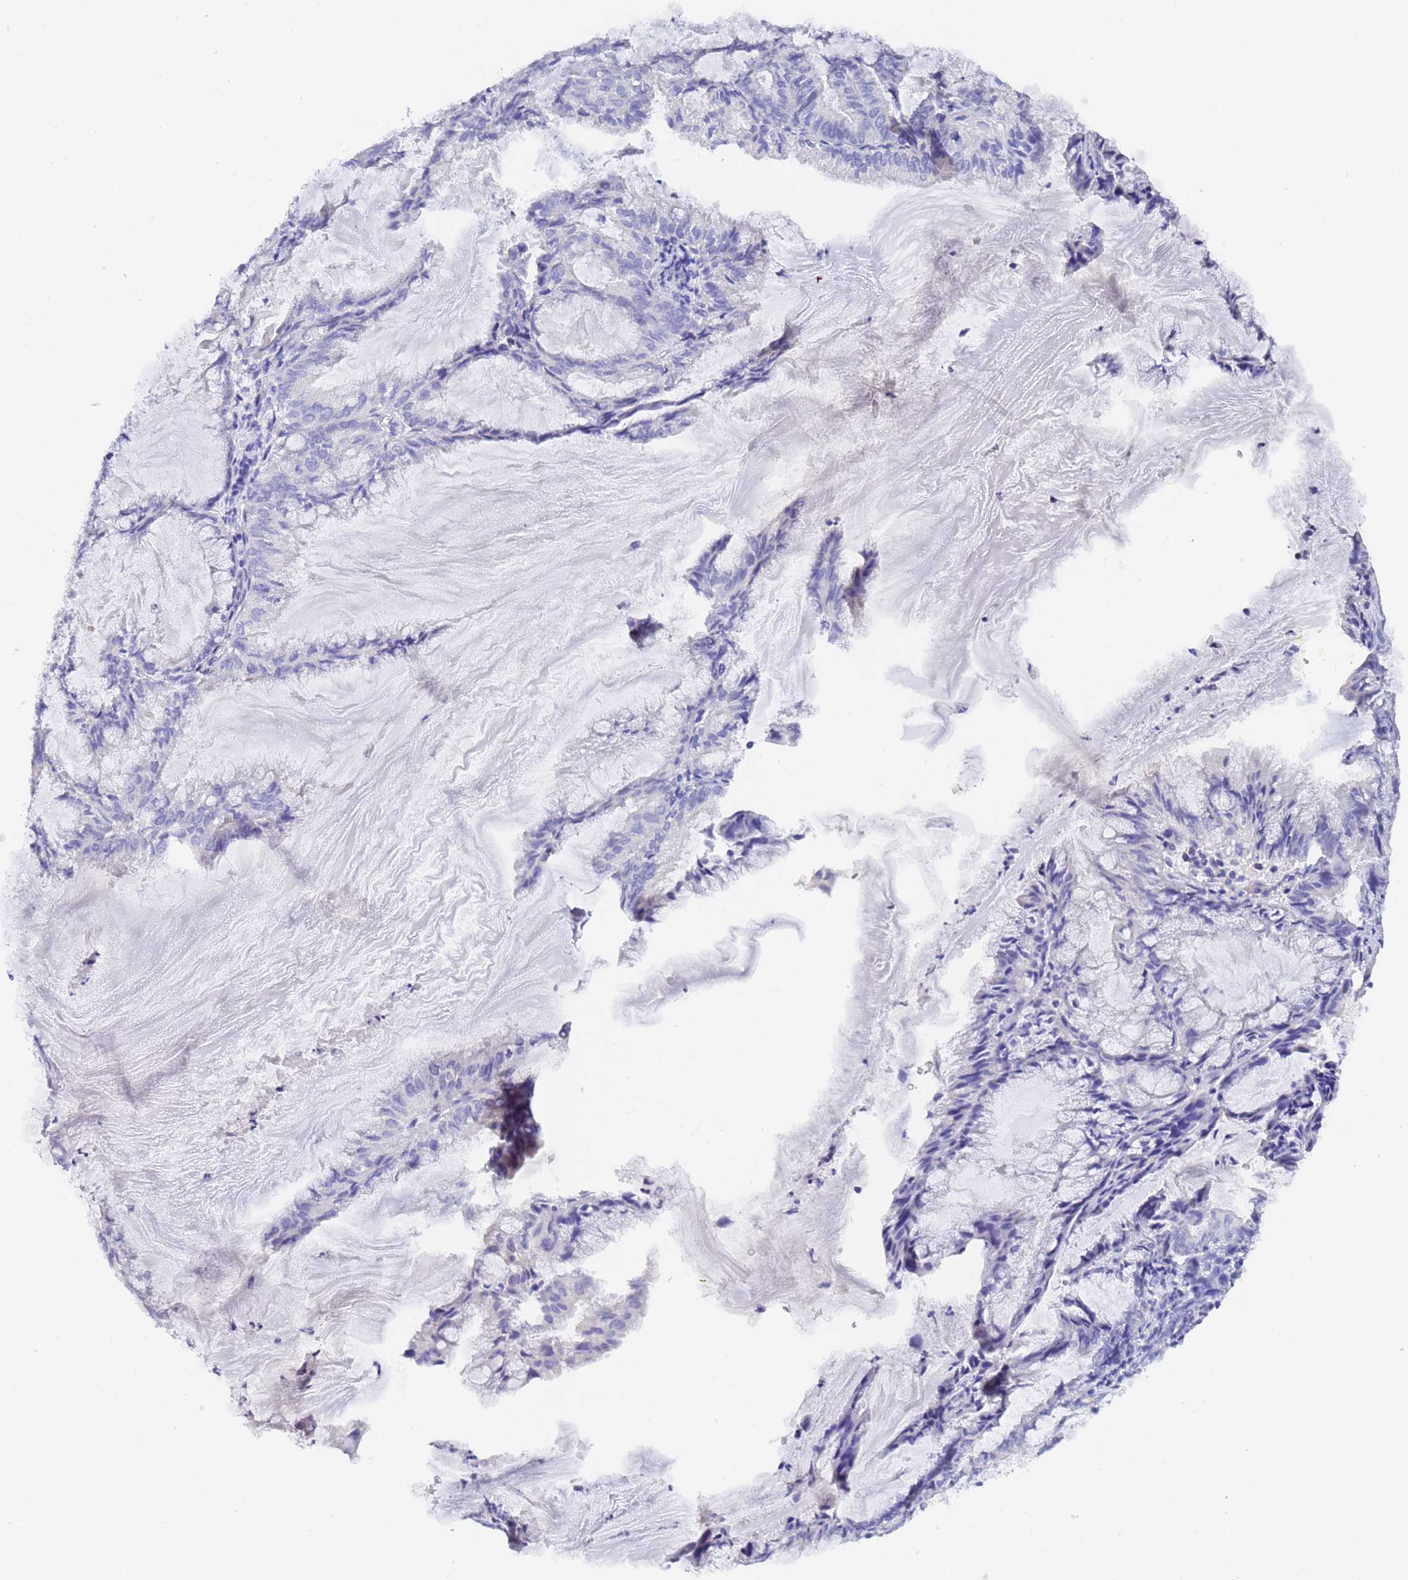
{"staining": {"intensity": "negative", "quantity": "none", "location": "none"}, "tissue": "endometrial cancer", "cell_type": "Tumor cells", "image_type": "cancer", "snomed": [{"axis": "morphology", "description": "Adenocarcinoma, NOS"}, {"axis": "topography", "description": "Endometrium"}], "caption": "The immunohistochemistry micrograph has no significant expression in tumor cells of endometrial cancer tissue.", "gene": "GABRA1", "patient": {"sex": "female", "age": 86}}